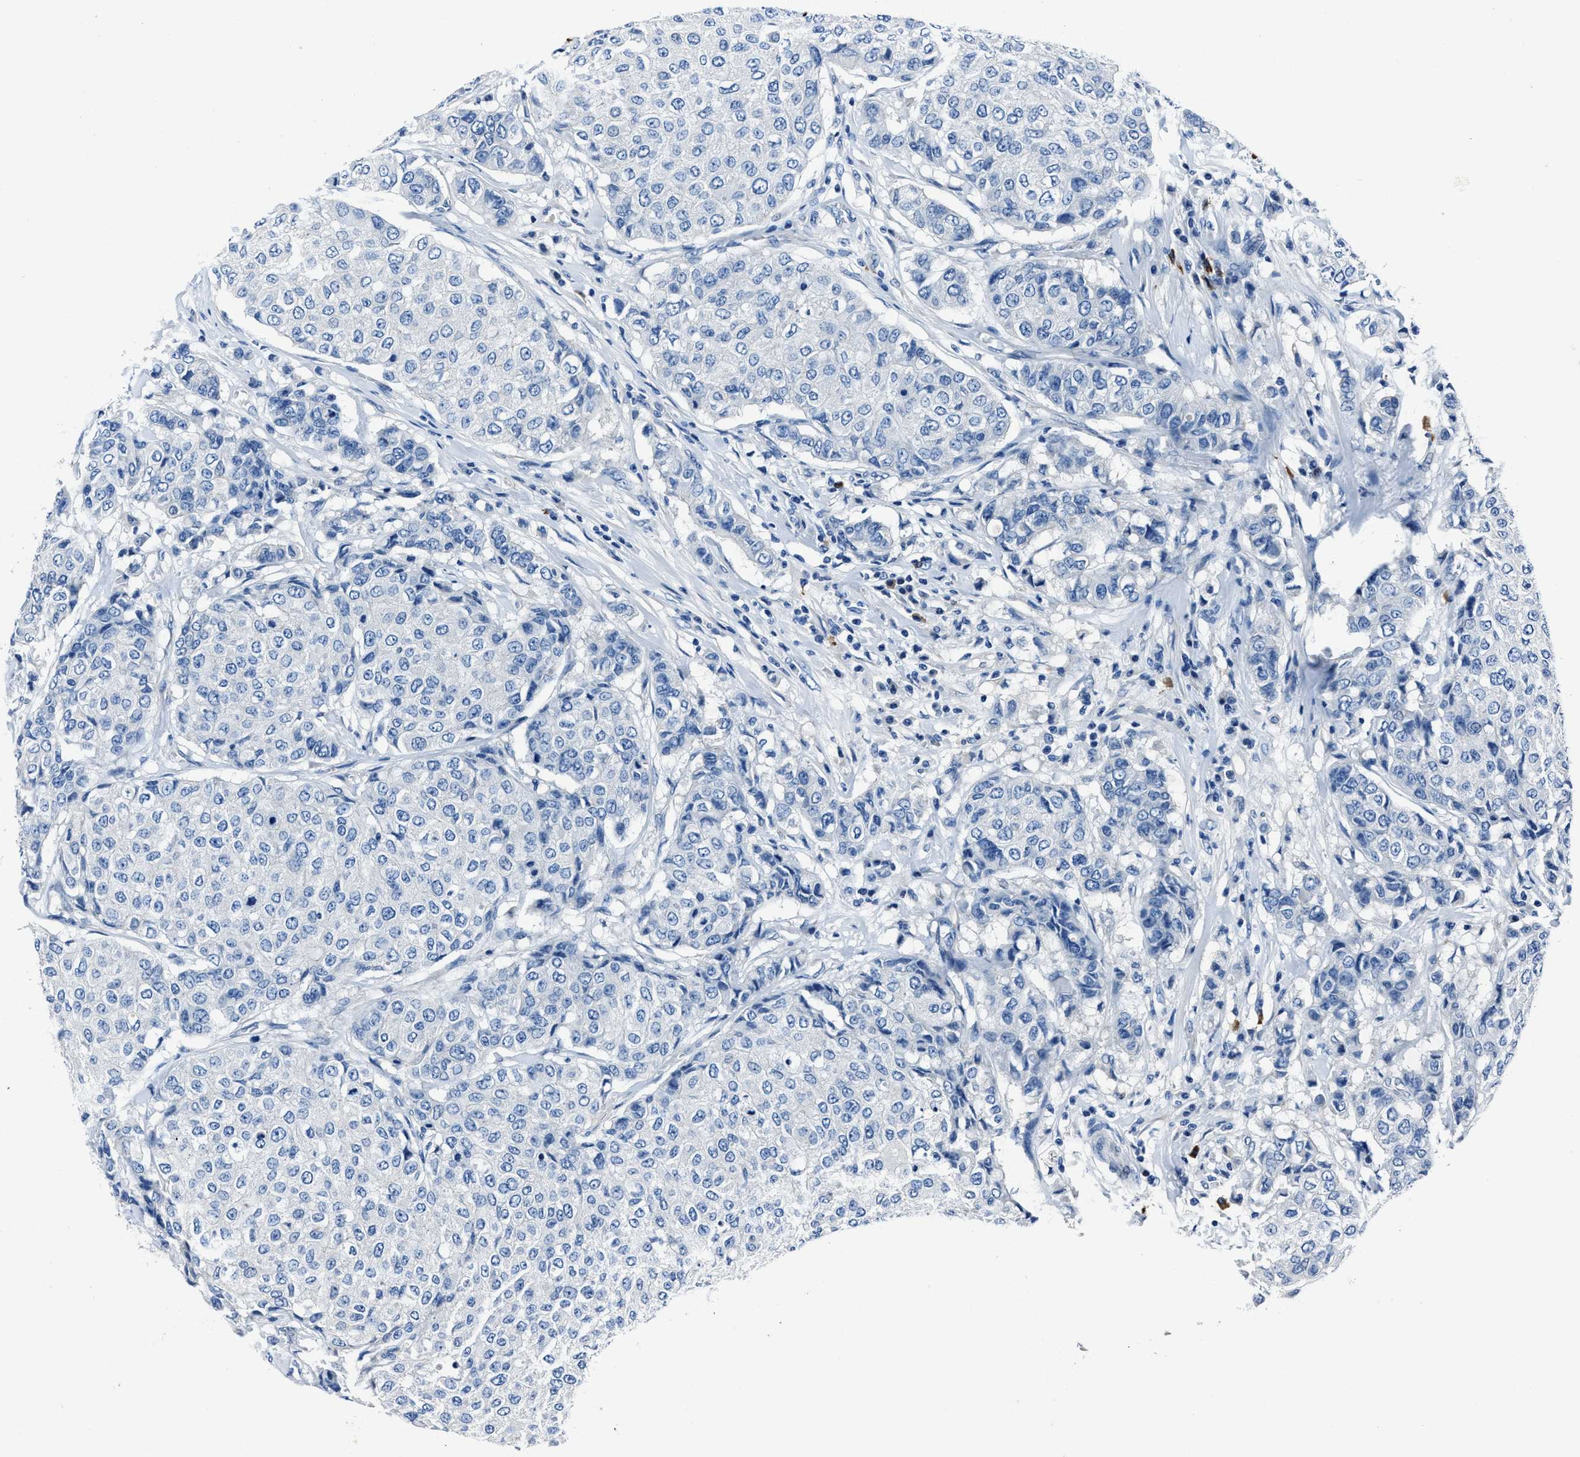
{"staining": {"intensity": "negative", "quantity": "none", "location": "none"}, "tissue": "breast cancer", "cell_type": "Tumor cells", "image_type": "cancer", "snomed": [{"axis": "morphology", "description": "Duct carcinoma"}, {"axis": "topography", "description": "Breast"}], "caption": "Infiltrating ductal carcinoma (breast) was stained to show a protein in brown. There is no significant positivity in tumor cells.", "gene": "NACAD", "patient": {"sex": "female", "age": 27}}